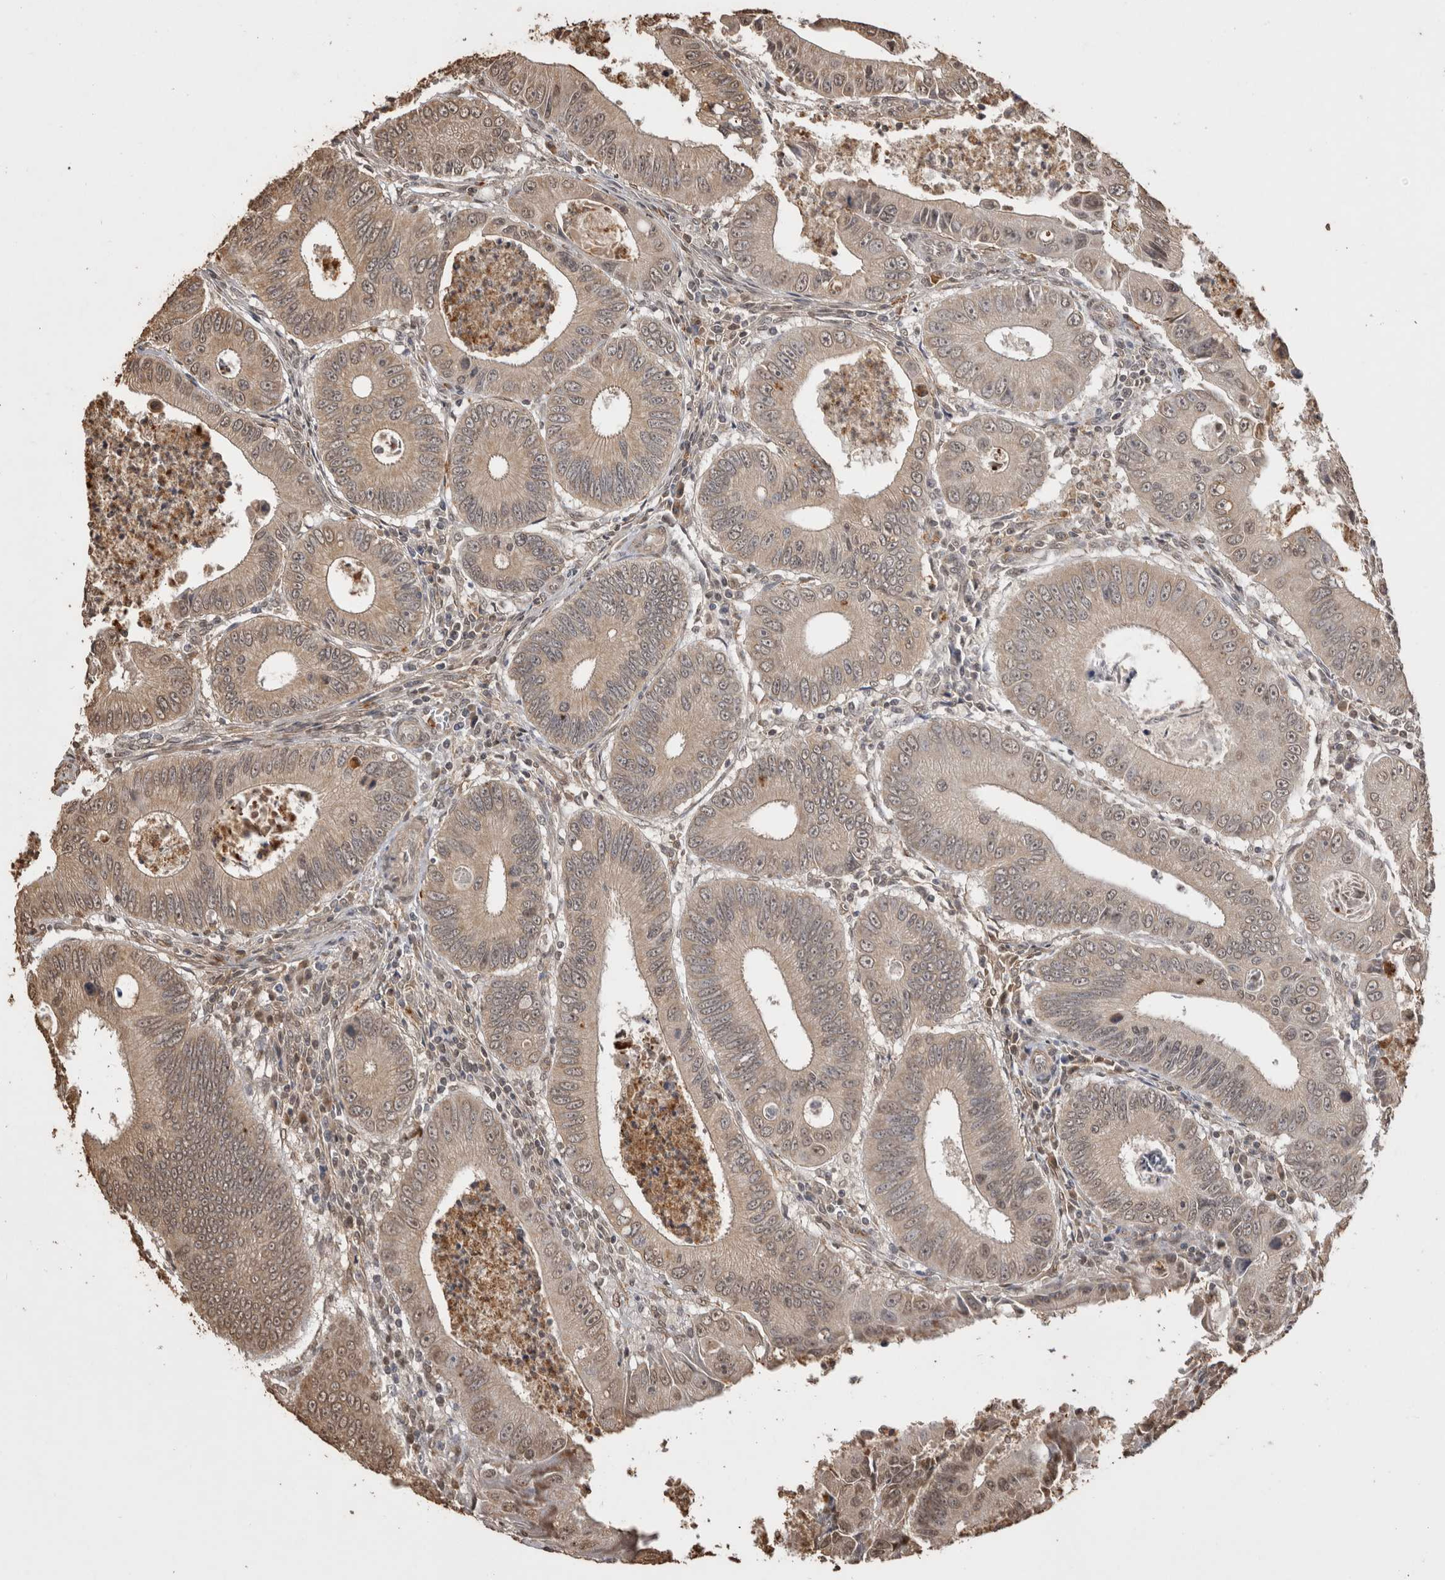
{"staining": {"intensity": "weak", "quantity": "25%-75%", "location": "cytoplasmic/membranous"}, "tissue": "colorectal cancer", "cell_type": "Tumor cells", "image_type": "cancer", "snomed": [{"axis": "morphology", "description": "Inflammation, NOS"}, {"axis": "morphology", "description": "Adenocarcinoma, NOS"}, {"axis": "topography", "description": "Colon"}], "caption": "Adenocarcinoma (colorectal) stained for a protein reveals weak cytoplasmic/membranous positivity in tumor cells. (Brightfield microscopy of DAB IHC at high magnification).", "gene": "SOCS5", "patient": {"sex": "male", "age": 72}}